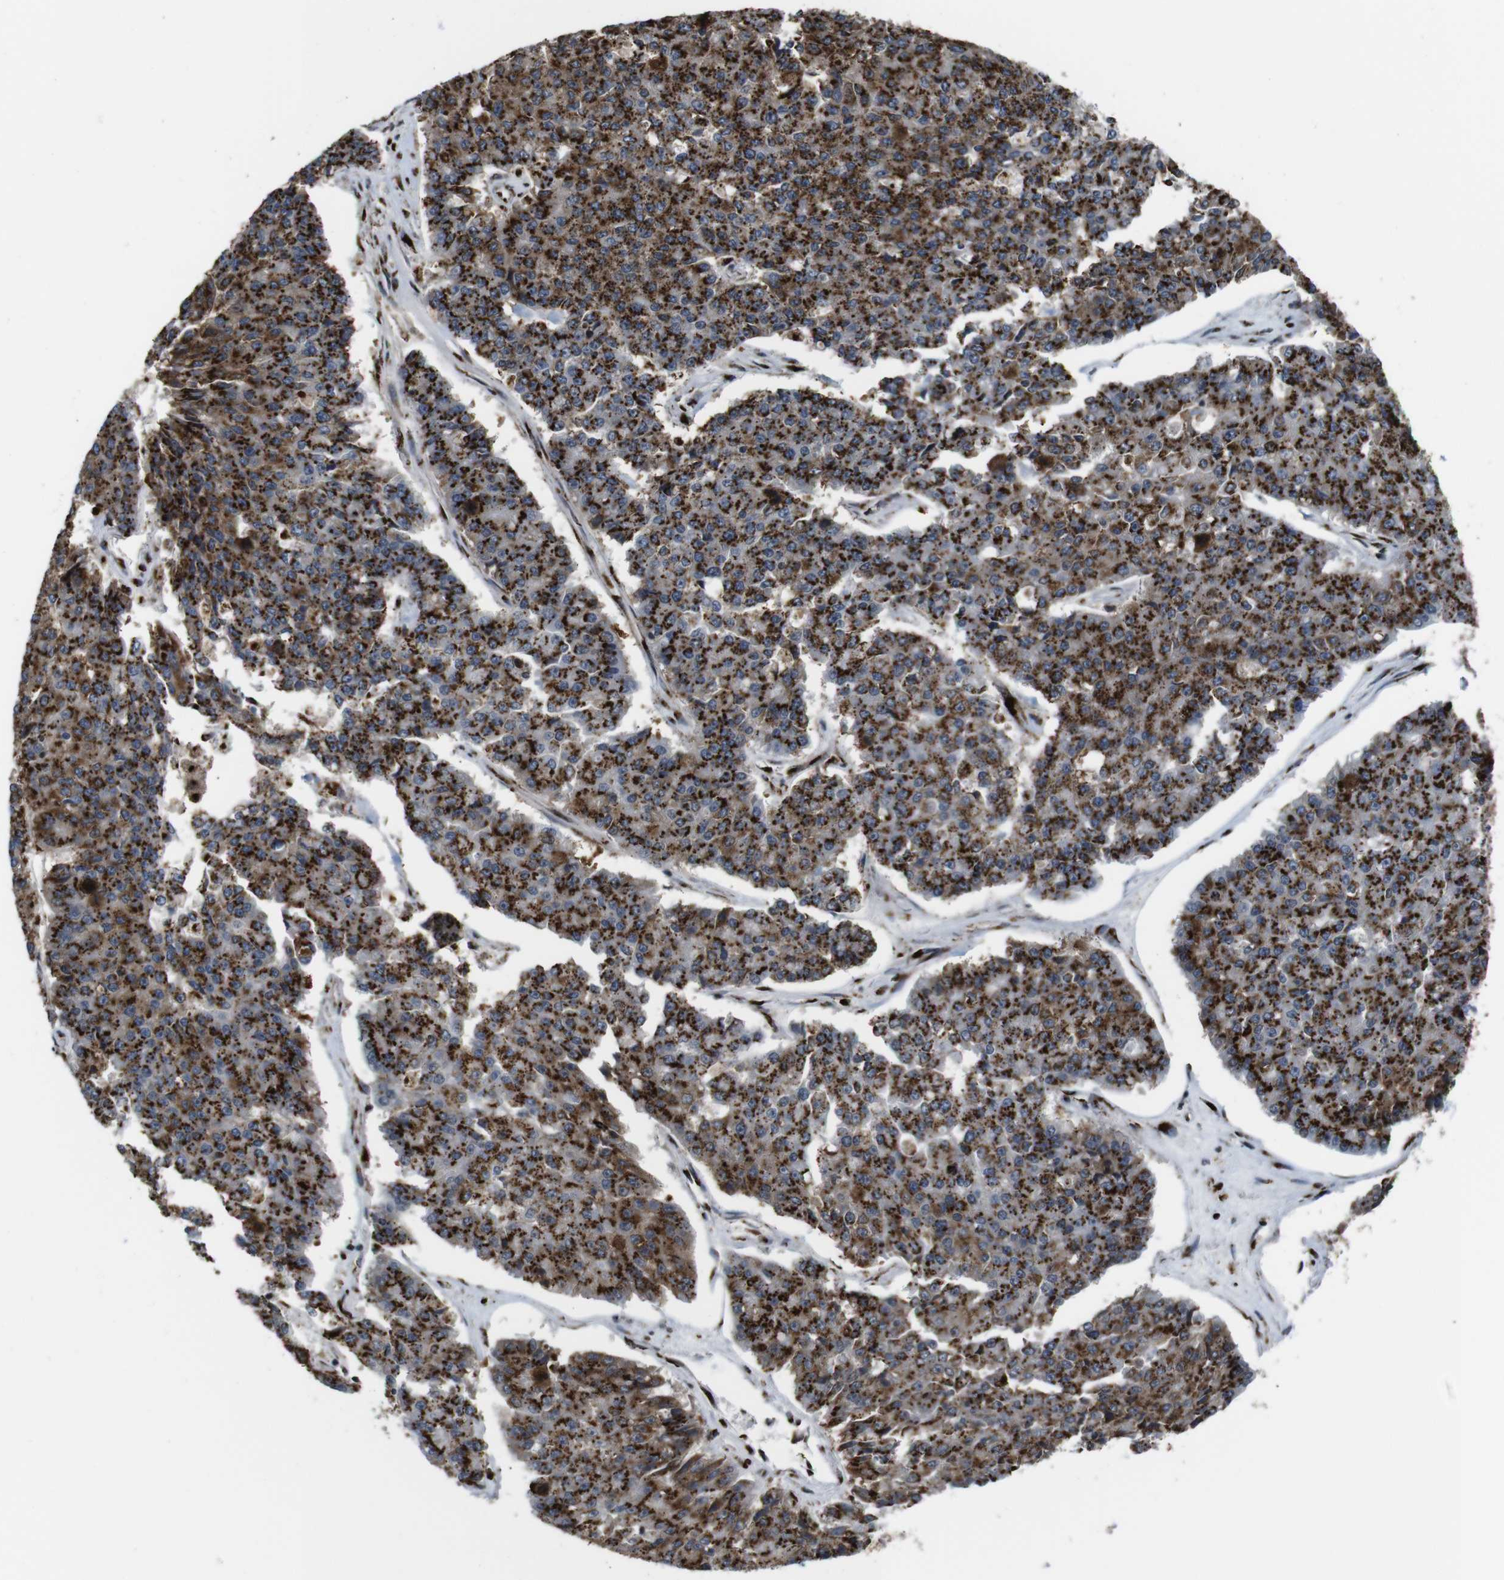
{"staining": {"intensity": "strong", "quantity": ">75%", "location": "cytoplasmic/membranous"}, "tissue": "pancreatic cancer", "cell_type": "Tumor cells", "image_type": "cancer", "snomed": [{"axis": "morphology", "description": "Adenocarcinoma, NOS"}, {"axis": "topography", "description": "Pancreas"}], "caption": "A high-resolution histopathology image shows IHC staining of pancreatic cancer, which shows strong cytoplasmic/membranous staining in about >75% of tumor cells. (IHC, brightfield microscopy, high magnification).", "gene": "TGOLN2", "patient": {"sex": "male", "age": 50}}